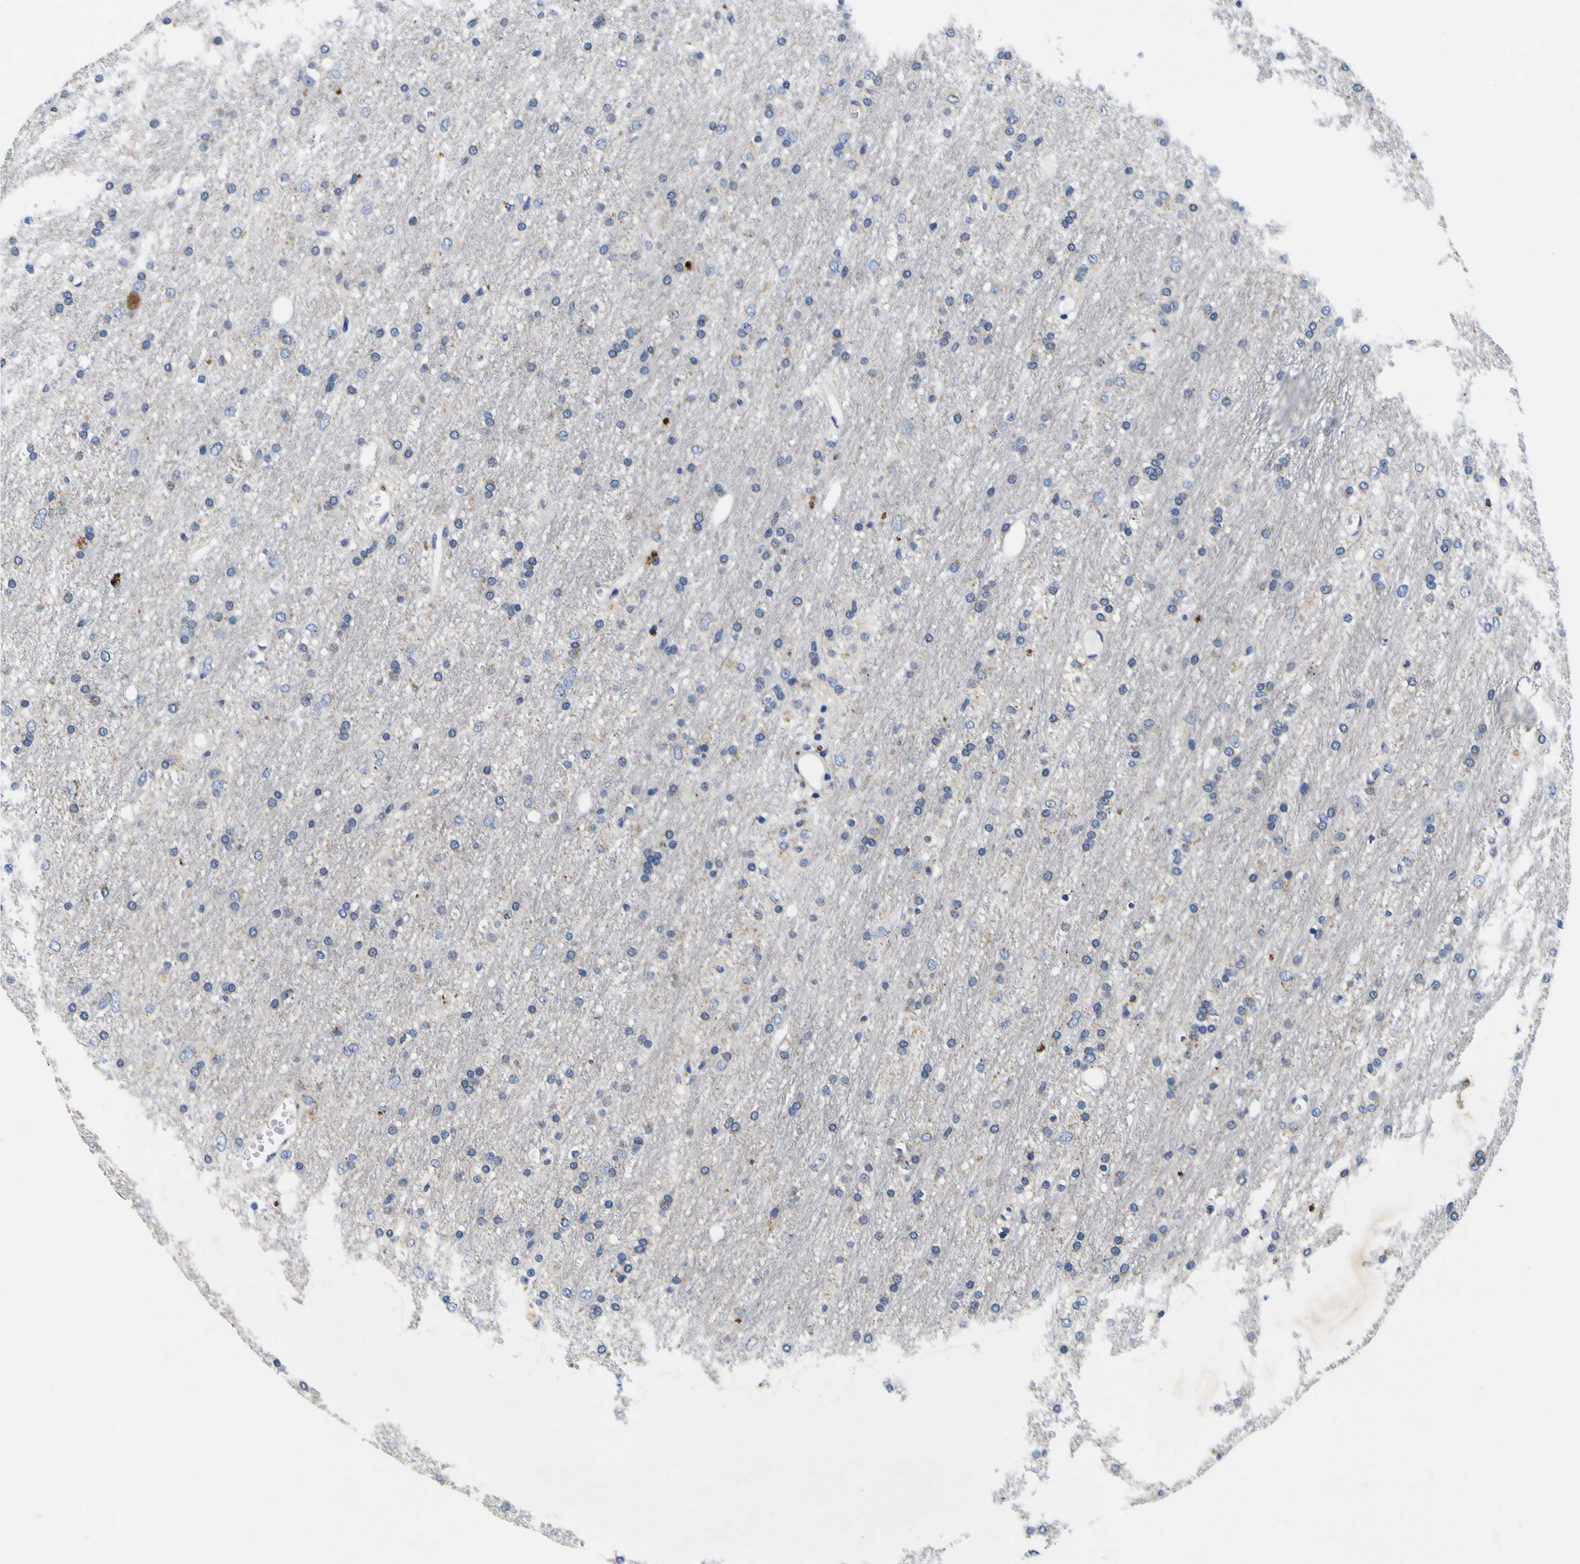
{"staining": {"intensity": "weak", "quantity": "25%-75%", "location": "cytoplasmic/membranous"}, "tissue": "glioma", "cell_type": "Tumor cells", "image_type": "cancer", "snomed": [{"axis": "morphology", "description": "Glioma, malignant, Low grade"}, {"axis": "topography", "description": "Brain"}], "caption": "IHC (DAB) staining of glioma shows weak cytoplasmic/membranous protein expression in approximately 25%-75% of tumor cells.", "gene": "COA1", "patient": {"sex": "male", "age": 77}}